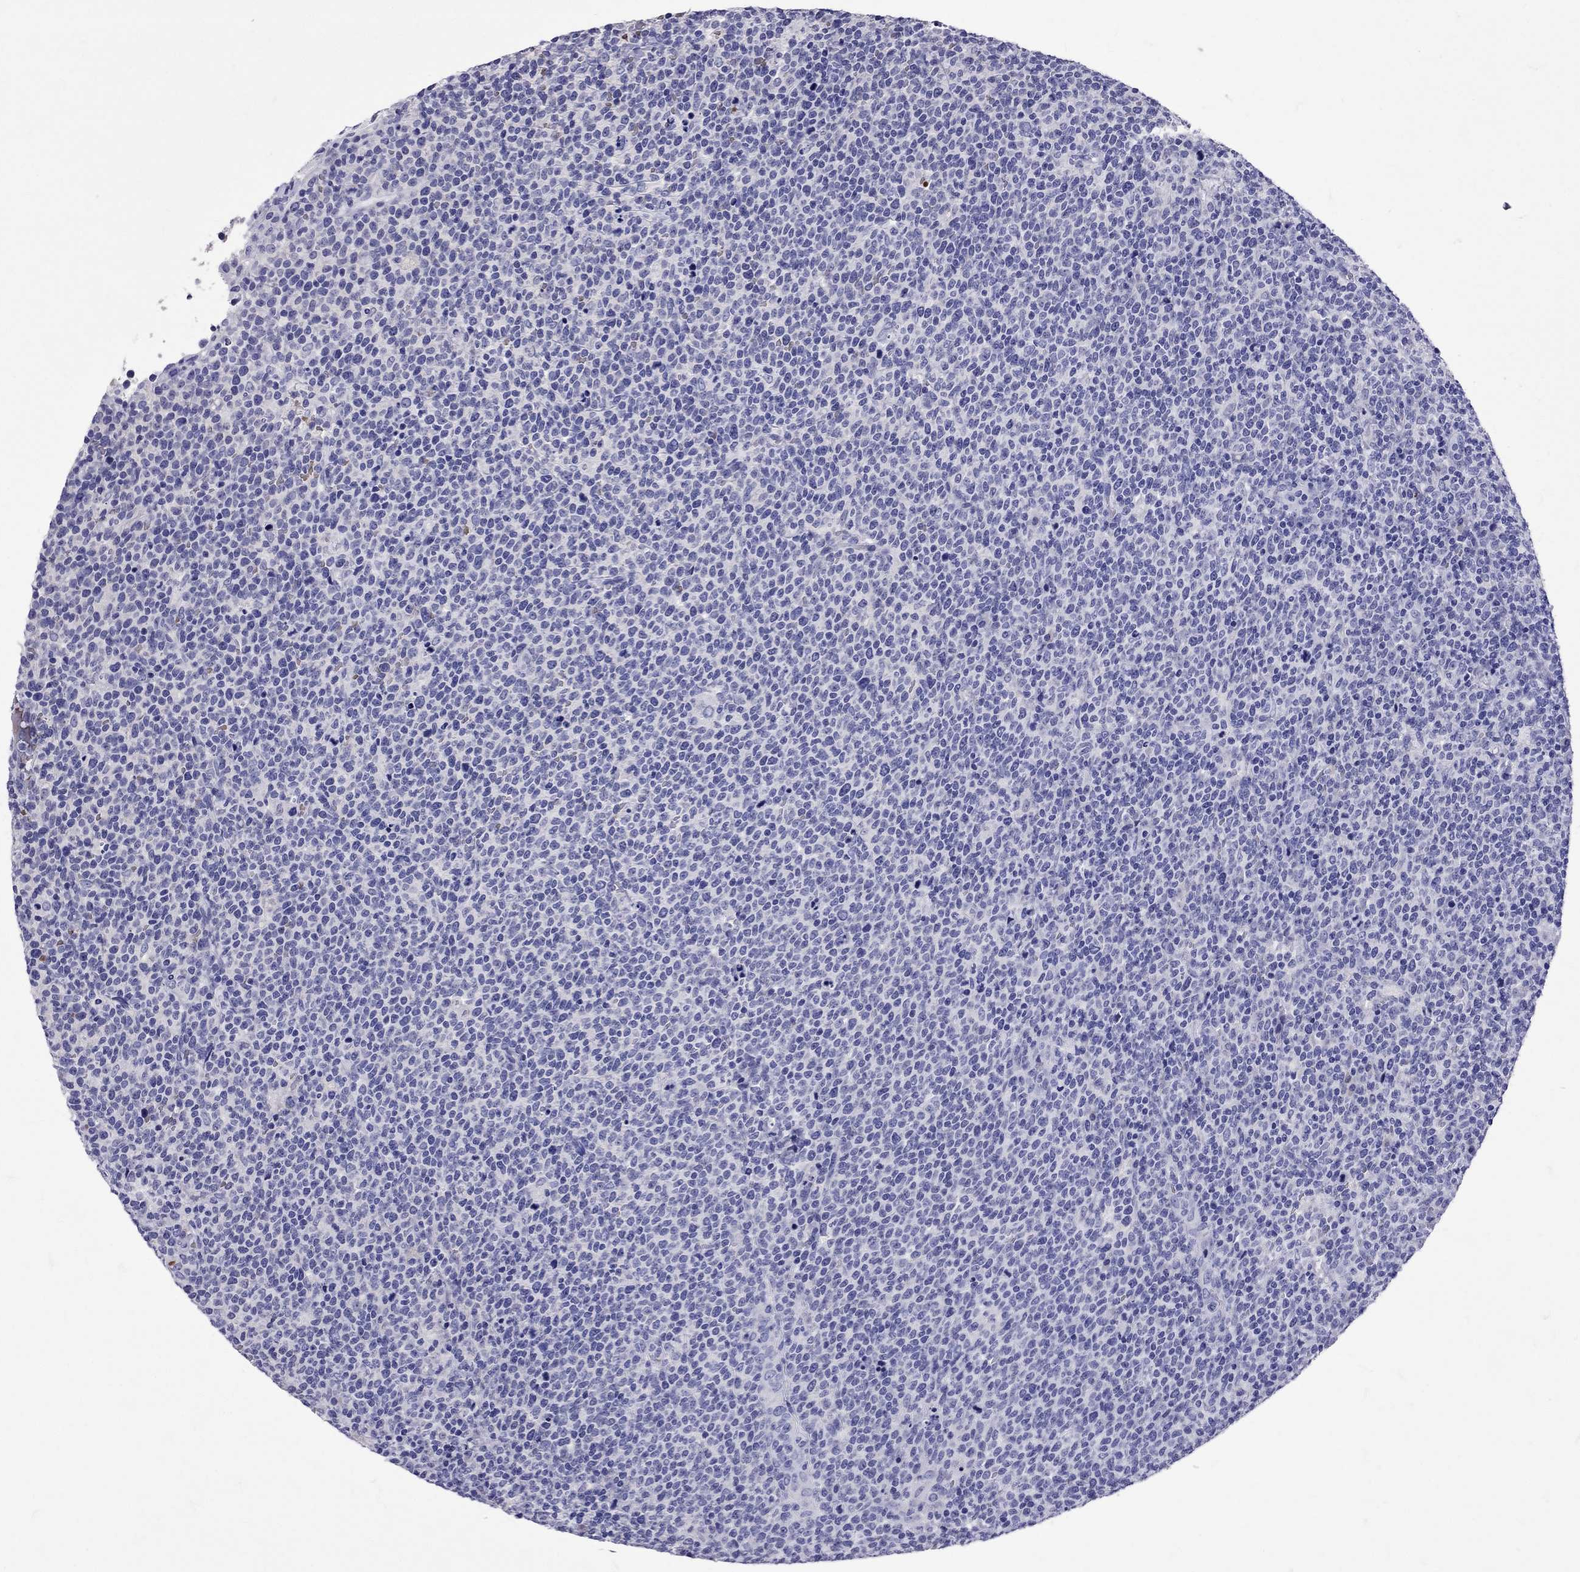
{"staining": {"intensity": "negative", "quantity": "none", "location": "none"}, "tissue": "lymphoma", "cell_type": "Tumor cells", "image_type": "cancer", "snomed": [{"axis": "morphology", "description": "Malignant lymphoma, non-Hodgkin's type, High grade"}, {"axis": "topography", "description": "Lymph node"}], "caption": "There is no significant staining in tumor cells of lymphoma.", "gene": "TBR1", "patient": {"sex": "male", "age": 61}}